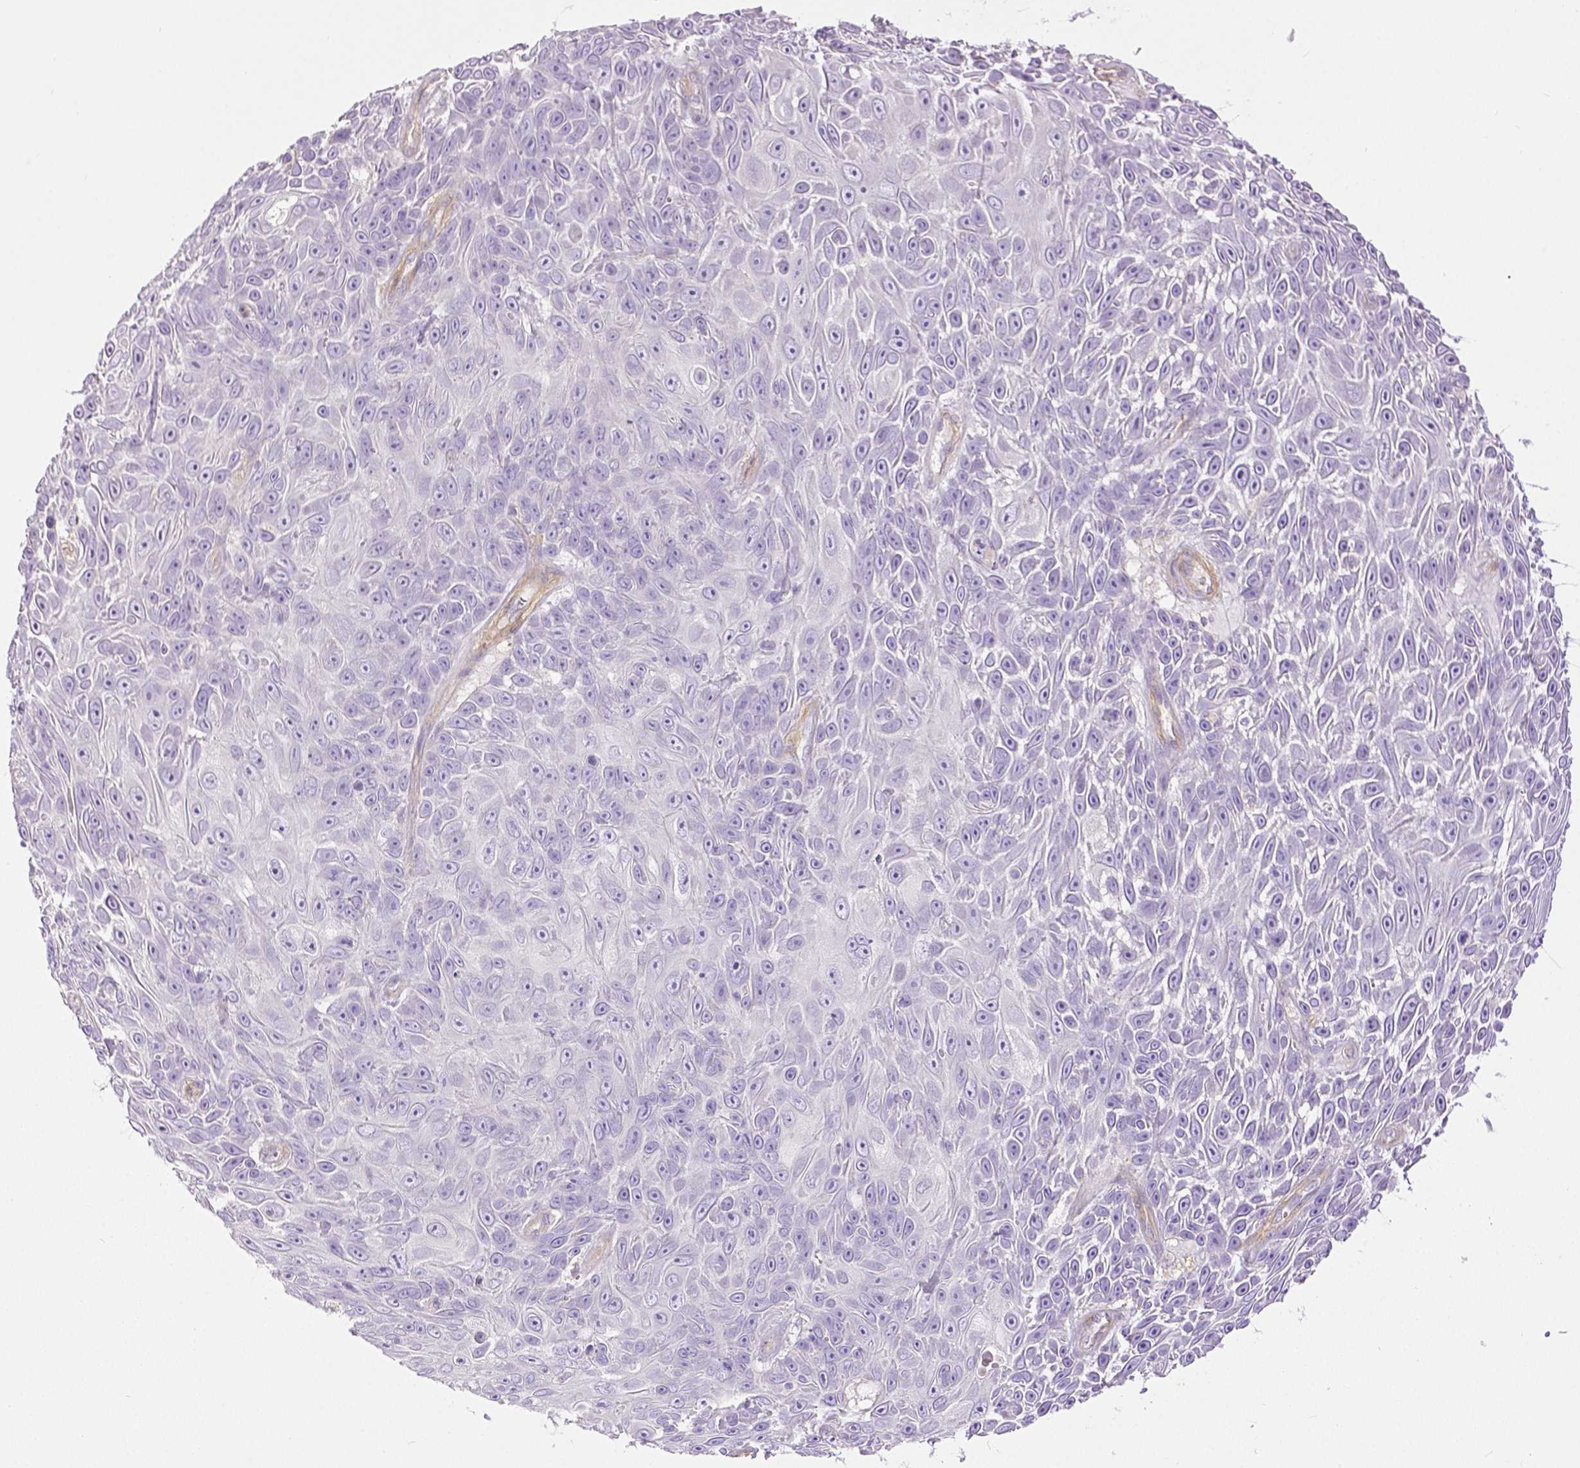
{"staining": {"intensity": "negative", "quantity": "none", "location": "none"}, "tissue": "skin cancer", "cell_type": "Tumor cells", "image_type": "cancer", "snomed": [{"axis": "morphology", "description": "Squamous cell carcinoma, NOS"}, {"axis": "topography", "description": "Skin"}], "caption": "Image shows no significant protein positivity in tumor cells of skin cancer.", "gene": "THY1", "patient": {"sex": "male", "age": 82}}